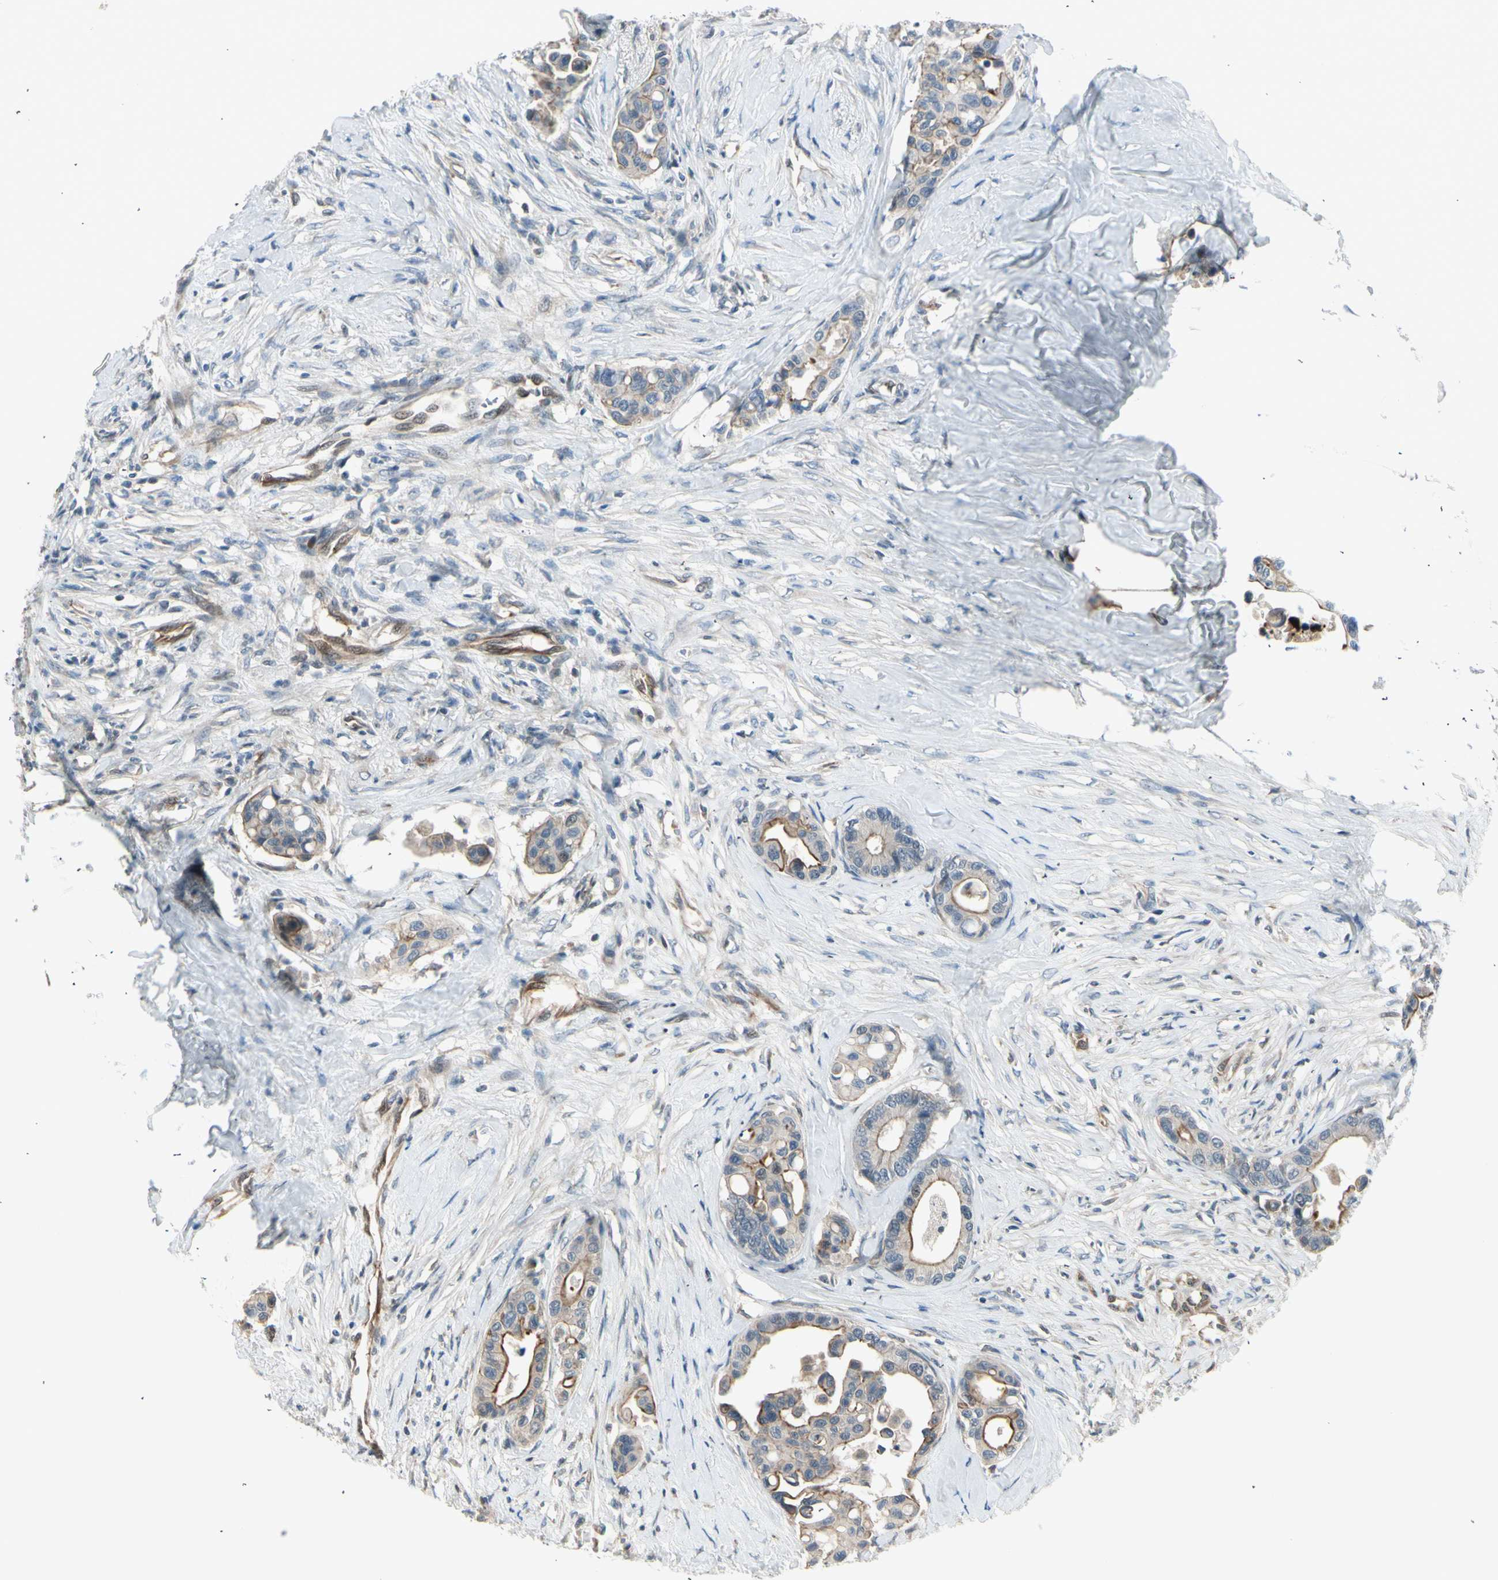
{"staining": {"intensity": "moderate", "quantity": ">75%", "location": "cytoplasmic/membranous"}, "tissue": "colorectal cancer", "cell_type": "Tumor cells", "image_type": "cancer", "snomed": [{"axis": "morphology", "description": "Normal tissue, NOS"}, {"axis": "morphology", "description": "Adenocarcinoma, NOS"}, {"axis": "topography", "description": "Colon"}], "caption": "This is an image of immunohistochemistry staining of adenocarcinoma (colorectal), which shows moderate positivity in the cytoplasmic/membranous of tumor cells.", "gene": "SVBP", "patient": {"sex": "male", "age": 82}}